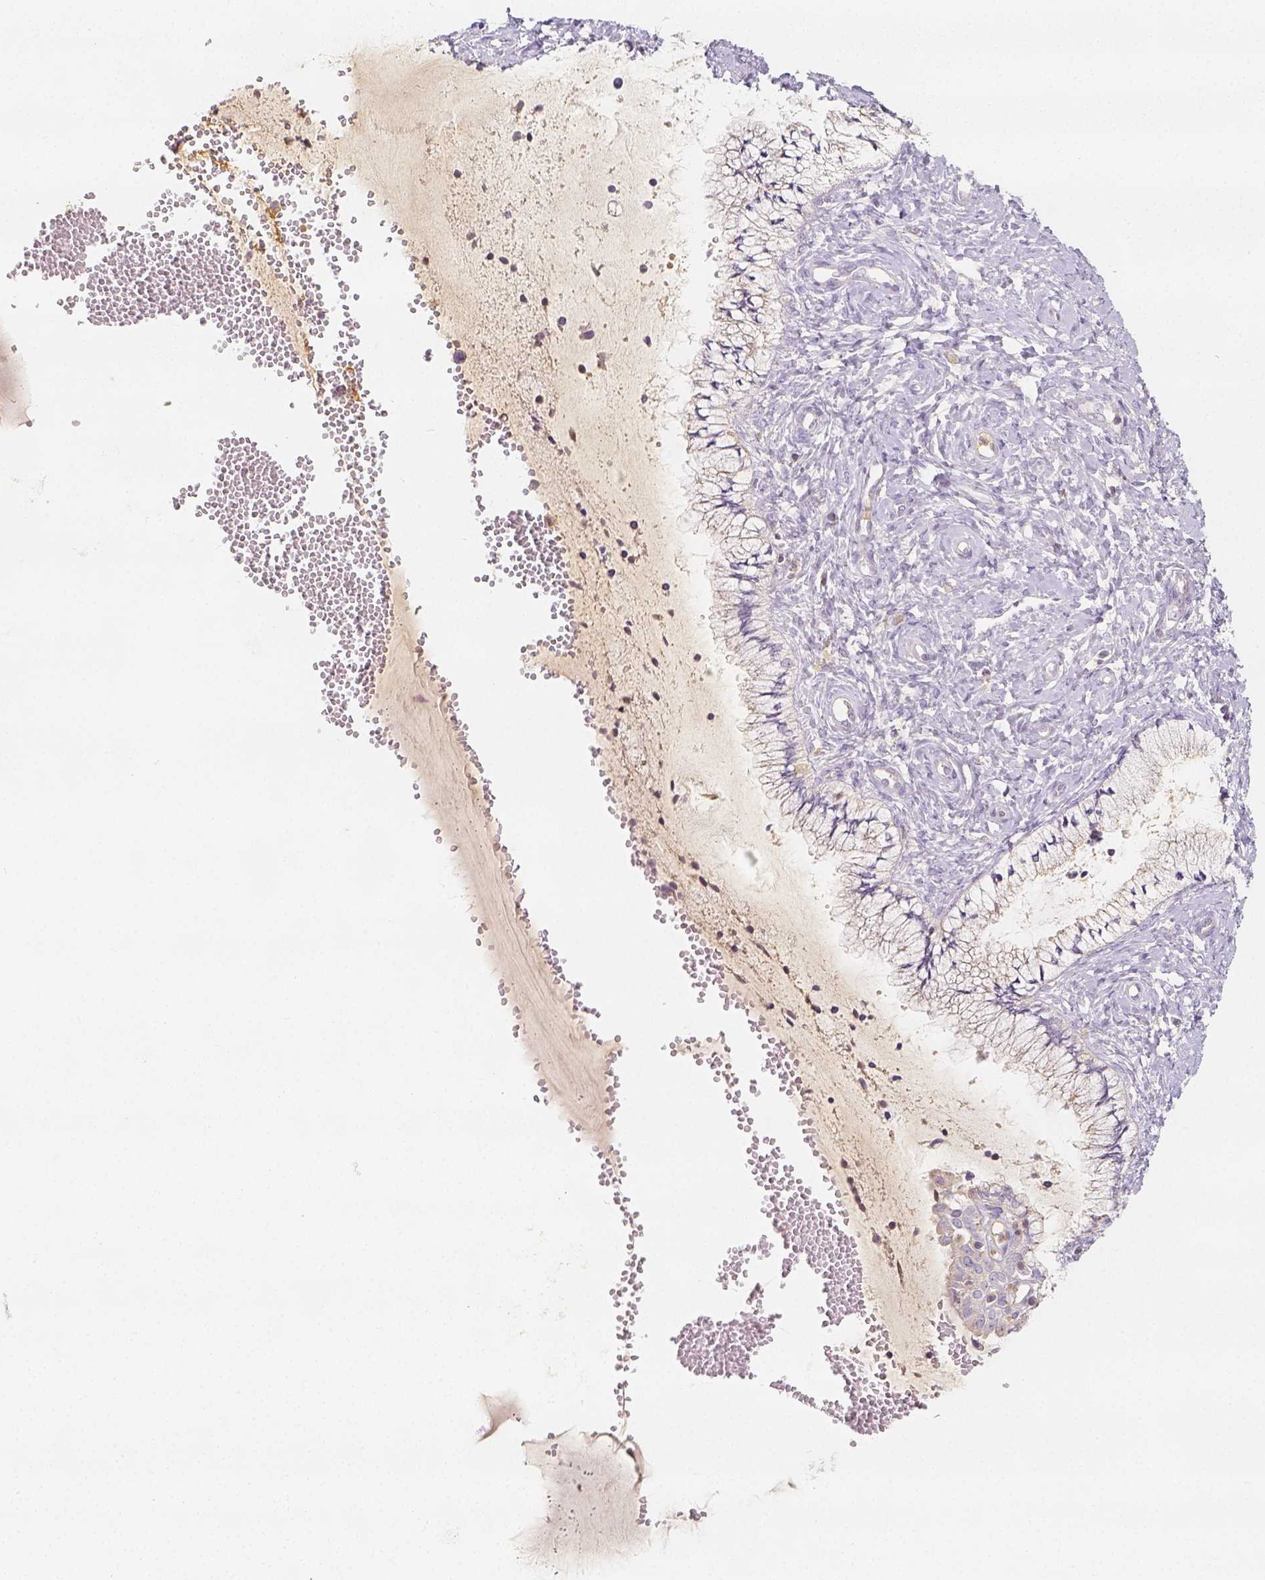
{"staining": {"intensity": "weak", "quantity": ">75%", "location": "cytoplasmic/membranous"}, "tissue": "cervix", "cell_type": "Glandular cells", "image_type": "normal", "snomed": [{"axis": "morphology", "description": "Normal tissue, NOS"}, {"axis": "topography", "description": "Cervix"}], "caption": "An immunohistochemistry (IHC) histopathology image of benign tissue is shown. Protein staining in brown highlights weak cytoplasmic/membranous positivity in cervix within glandular cells. (brown staining indicates protein expression, while blue staining denotes nuclei).", "gene": "PTPRJ", "patient": {"sex": "female", "age": 37}}